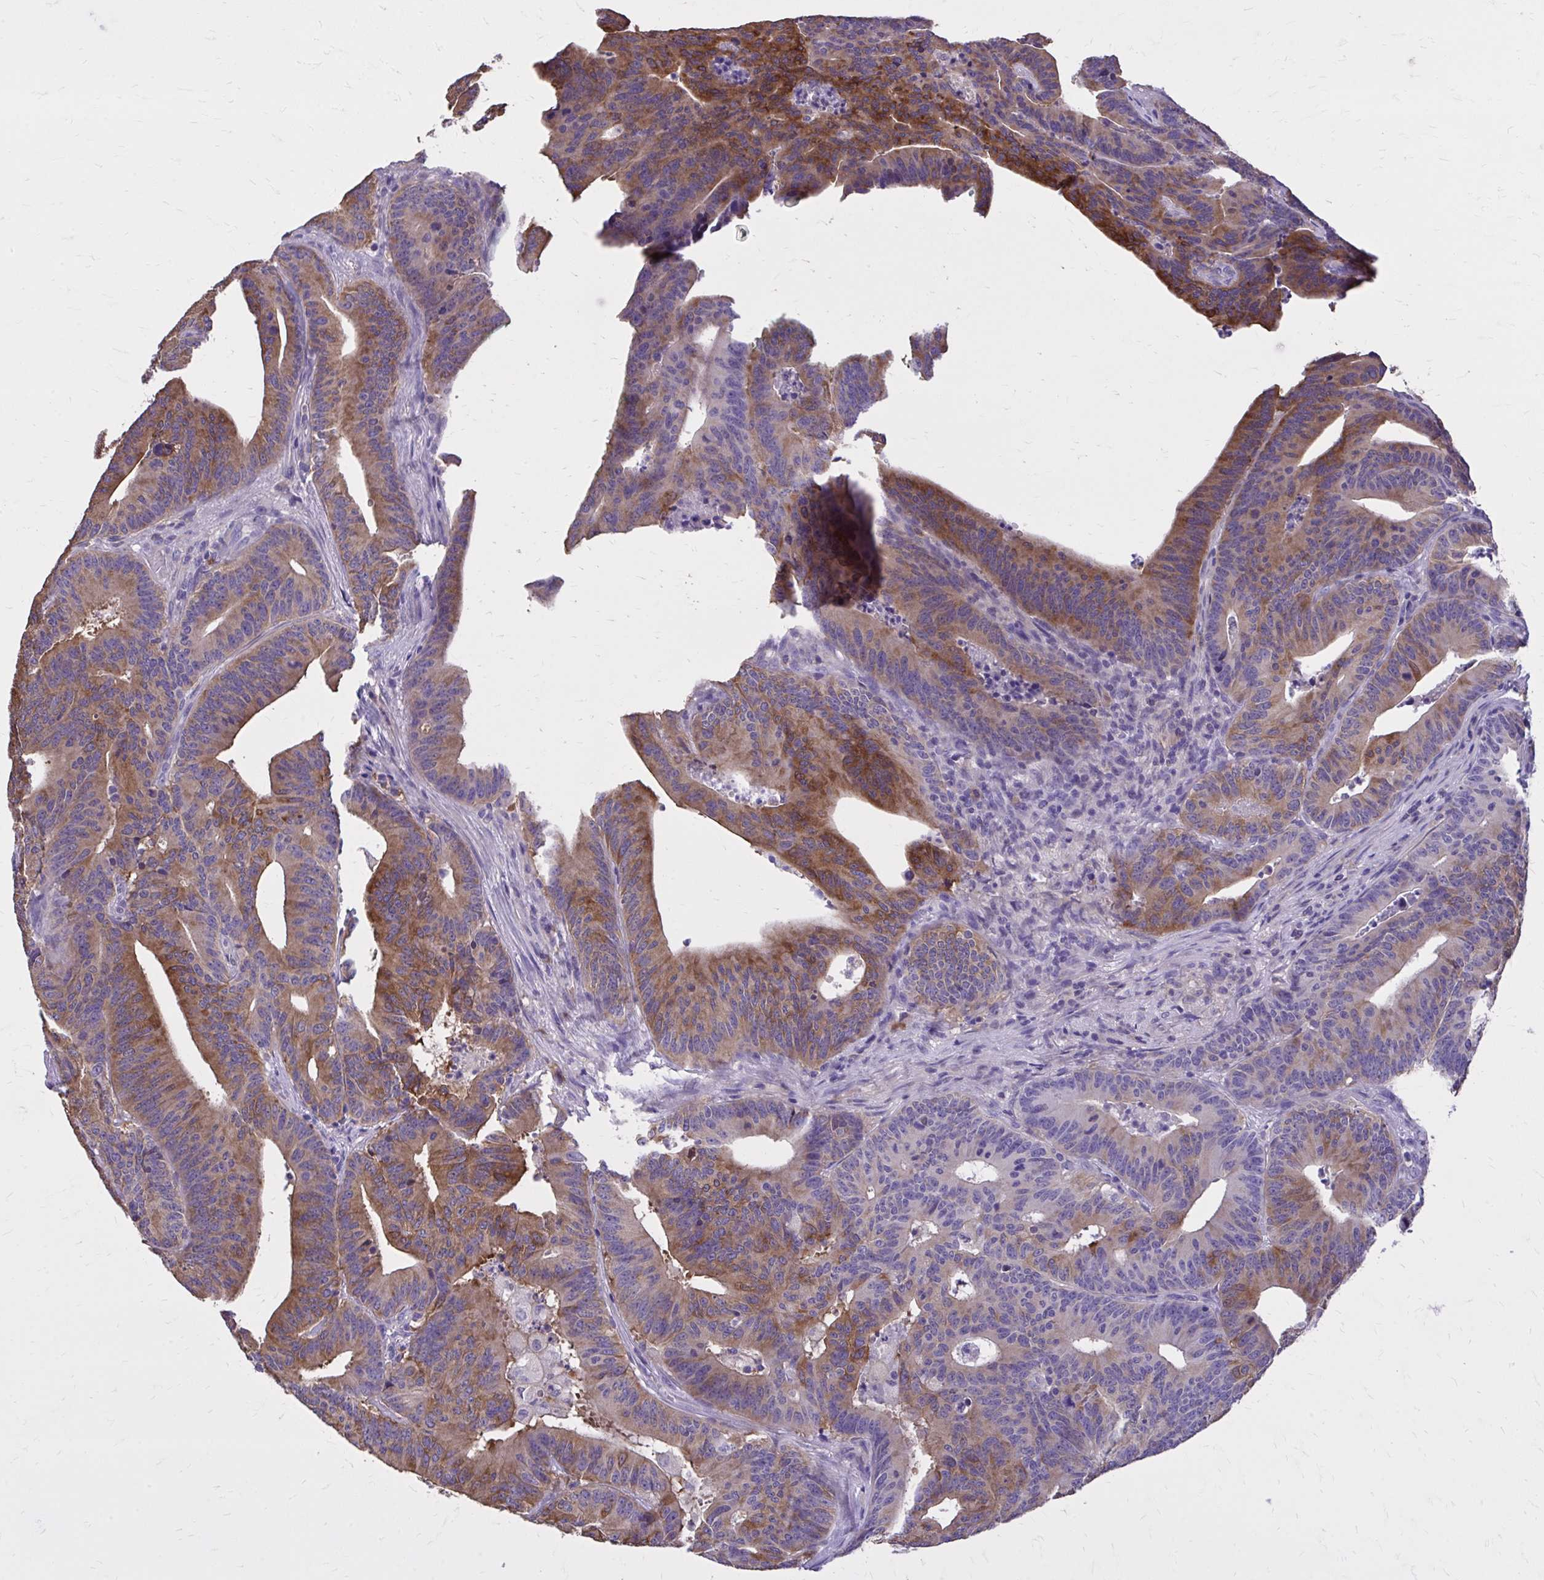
{"staining": {"intensity": "moderate", "quantity": ">75%", "location": "cytoplasmic/membranous"}, "tissue": "colorectal cancer", "cell_type": "Tumor cells", "image_type": "cancer", "snomed": [{"axis": "morphology", "description": "Adenocarcinoma, NOS"}, {"axis": "topography", "description": "Colon"}], "caption": "Immunohistochemistry (IHC) staining of colorectal adenocarcinoma, which demonstrates medium levels of moderate cytoplasmic/membranous positivity in approximately >75% of tumor cells indicating moderate cytoplasmic/membranous protein positivity. The staining was performed using DAB (brown) for protein detection and nuclei were counterstained in hematoxylin (blue).", "gene": "EPB41L1", "patient": {"sex": "female", "age": 78}}